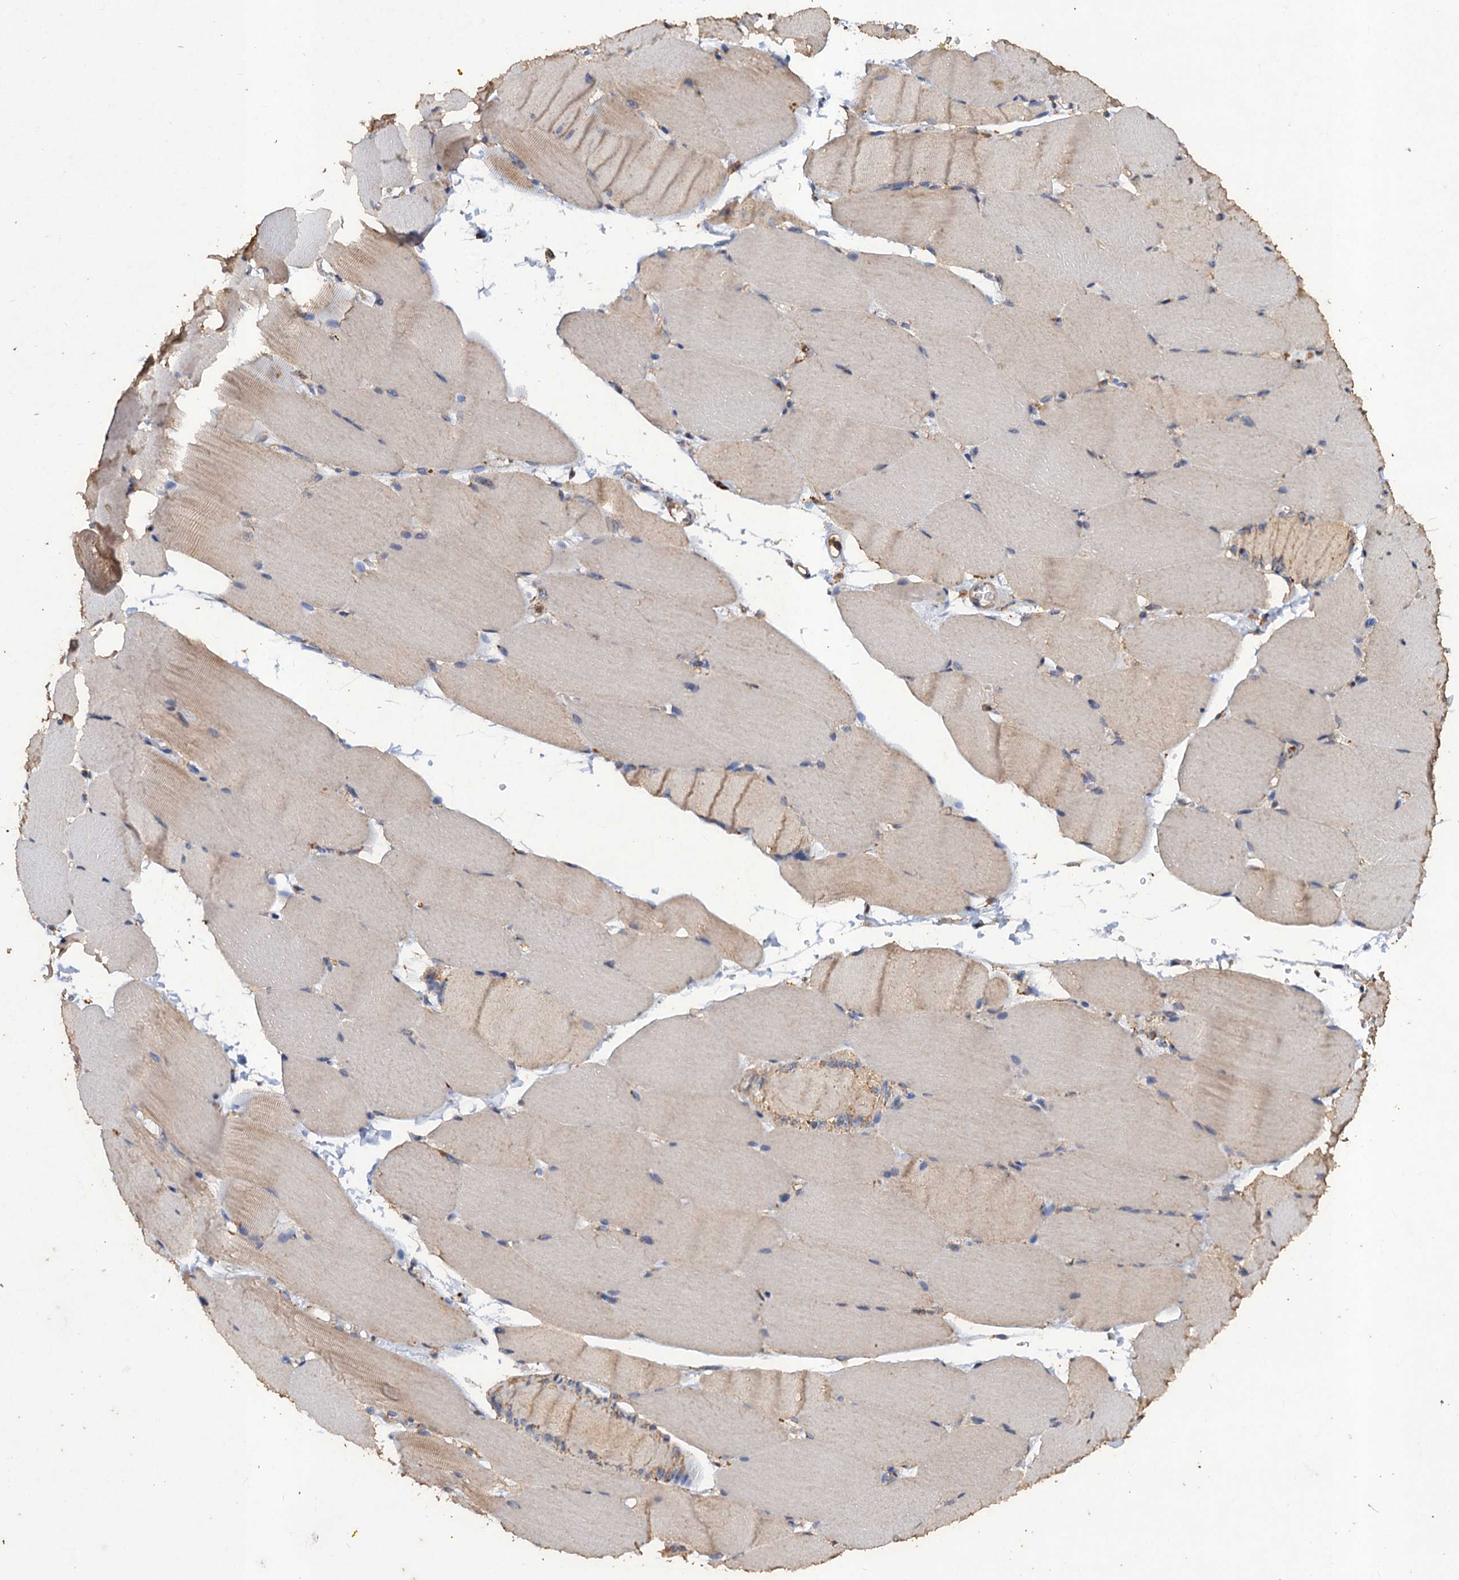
{"staining": {"intensity": "weak", "quantity": "<25%", "location": "cytoplasmic/membranous"}, "tissue": "skeletal muscle", "cell_type": "Myocytes", "image_type": "normal", "snomed": [{"axis": "morphology", "description": "Normal tissue, NOS"}, {"axis": "topography", "description": "Skeletal muscle"}, {"axis": "topography", "description": "Parathyroid gland"}], "caption": "This is an immunohistochemistry (IHC) photomicrograph of normal skeletal muscle. There is no positivity in myocytes.", "gene": "SCUBE3", "patient": {"sex": "female", "age": 37}}